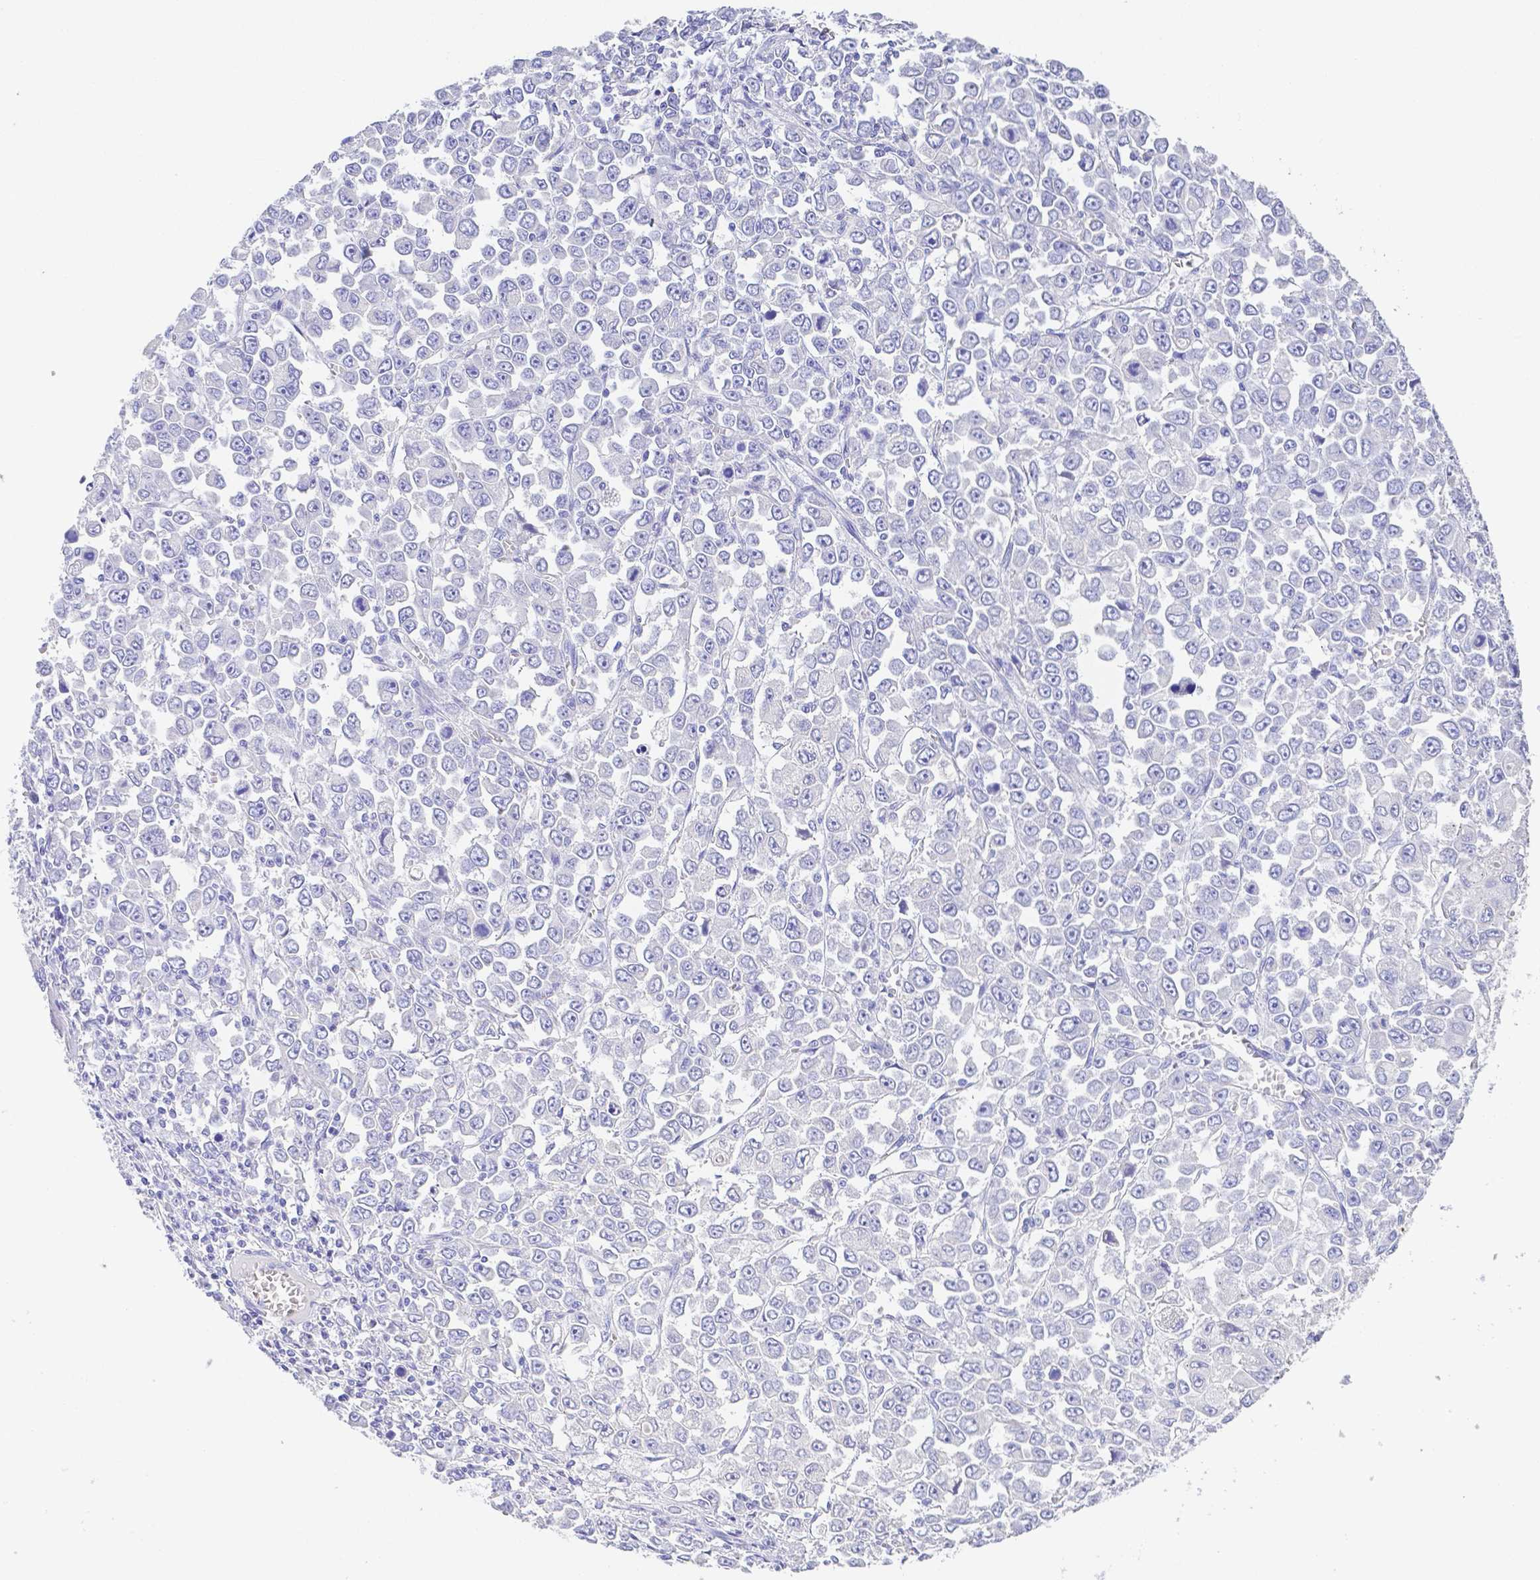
{"staining": {"intensity": "negative", "quantity": "none", "location": "none"}, "tissue": "stomach cancer", "cell_type": "Tumor cells", "image_type": "cancer", "snomed": [{"axis": "morphology", "description": "Adenocarcinoma, NOS"}, {"axis": "topography", "description": "Stomach, upper"}], "caption": "Photomicrograph shows no protein positivity in tumor cells of adenocarcinoma (stomach) tissue.", "gene": "ZG16B", "patient": {"sex": "male", "age": 70}}